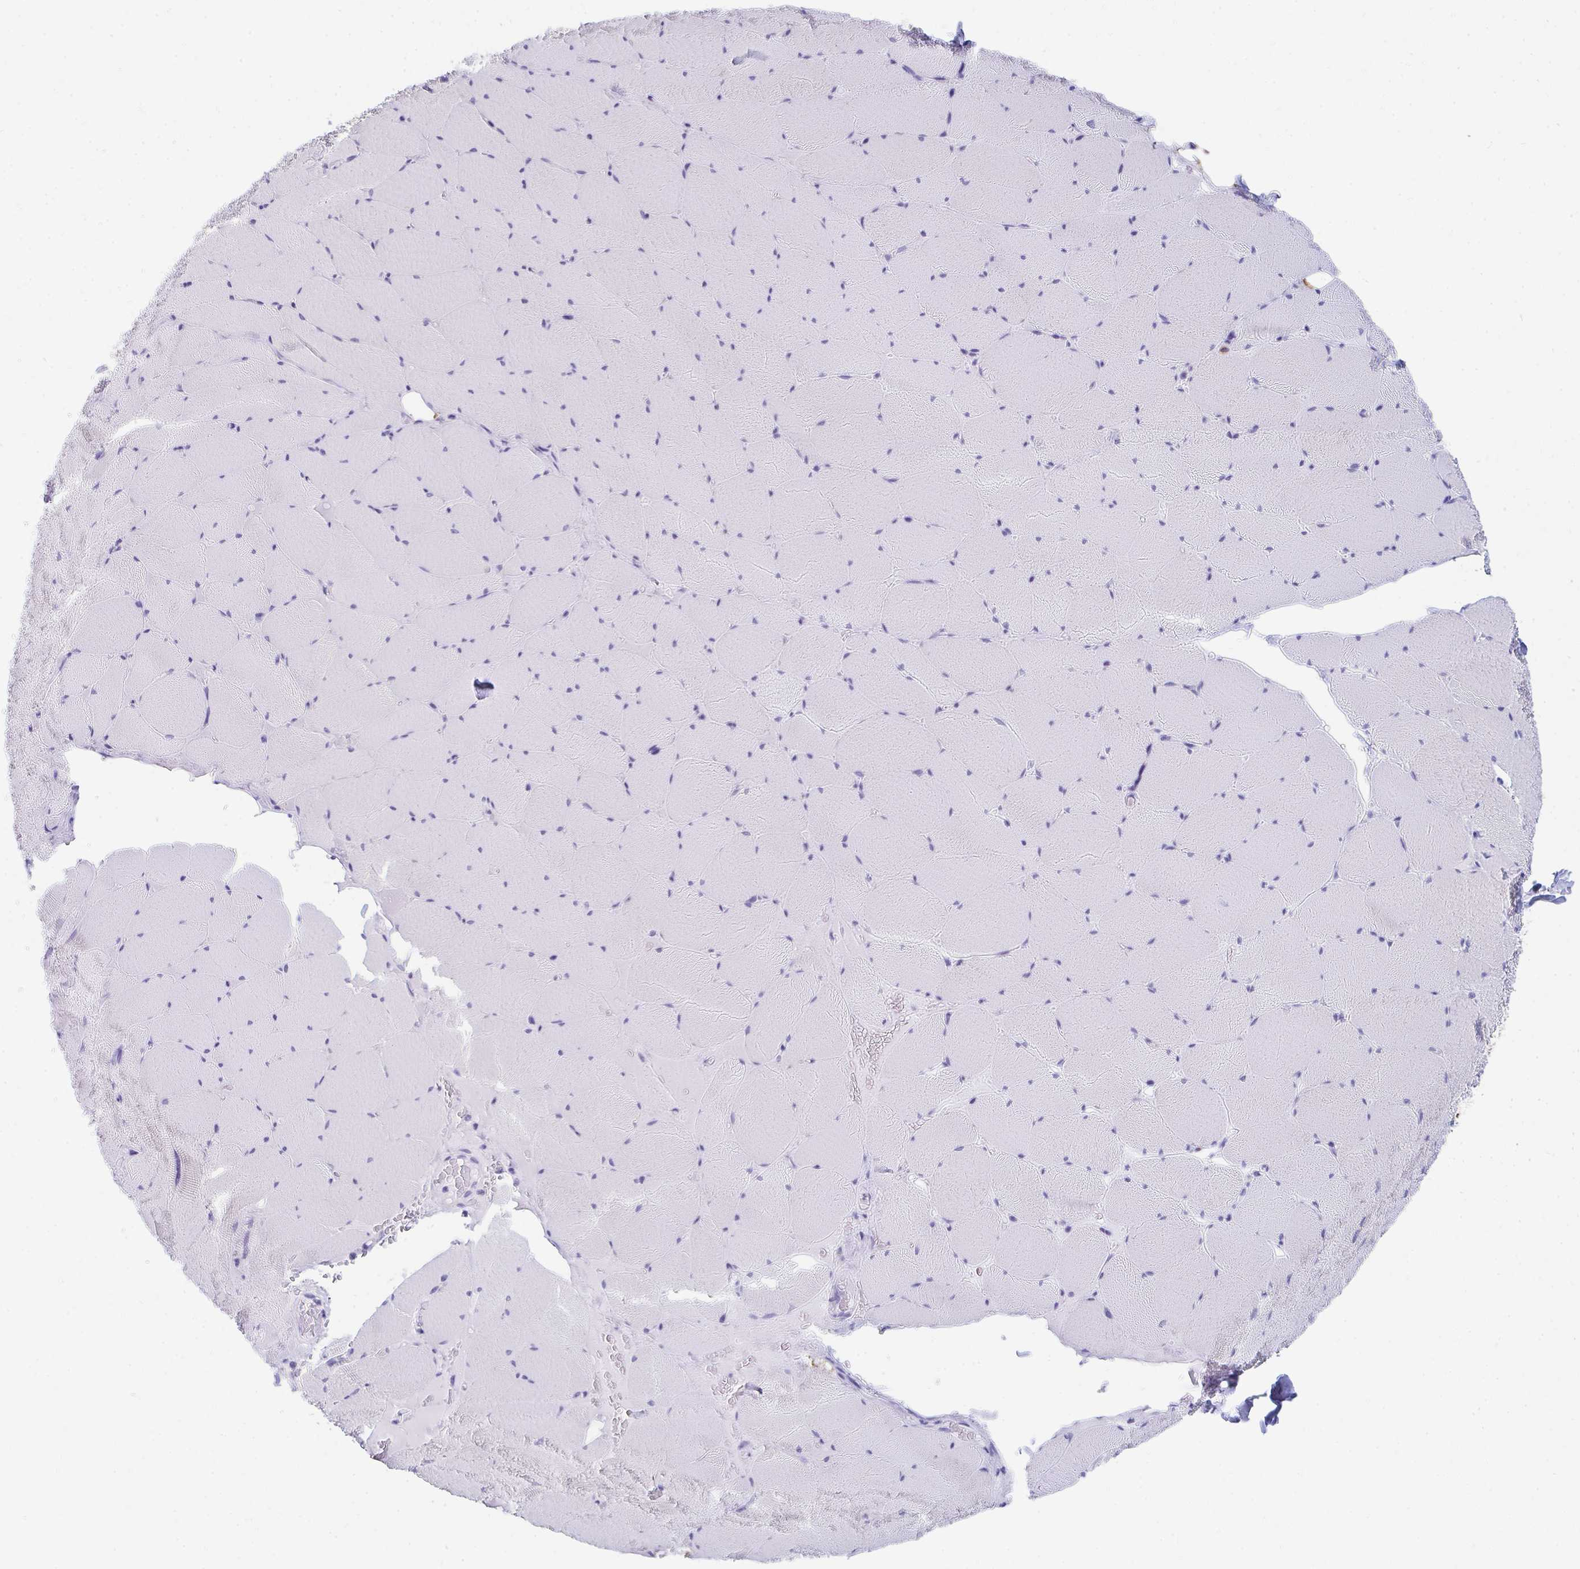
{"staining": {"intensity": "negative", "quantity": "none", "location": "none"}, "tissue": "skeletal muscle", "cell_type": "Myocytes", "image_type": "normal", "snomed": [{"axis": "morphology", "description": "Normal tissue, NOS"}, {"axis": "topography", "description": "Skeletal muscle"}, {"axis": "topography", "description": "Head-Neck"}], "caption": "A micrograph of skeletal muscle stained for a protein shows no brown staining in myocytes. Brightfield microscopy of immunohistochemistry stained with DAB (brown) and hematoxylin (blue), captured at high magnification.", "gene": "PC", "patient": {"sex": "male", "age": 66}}